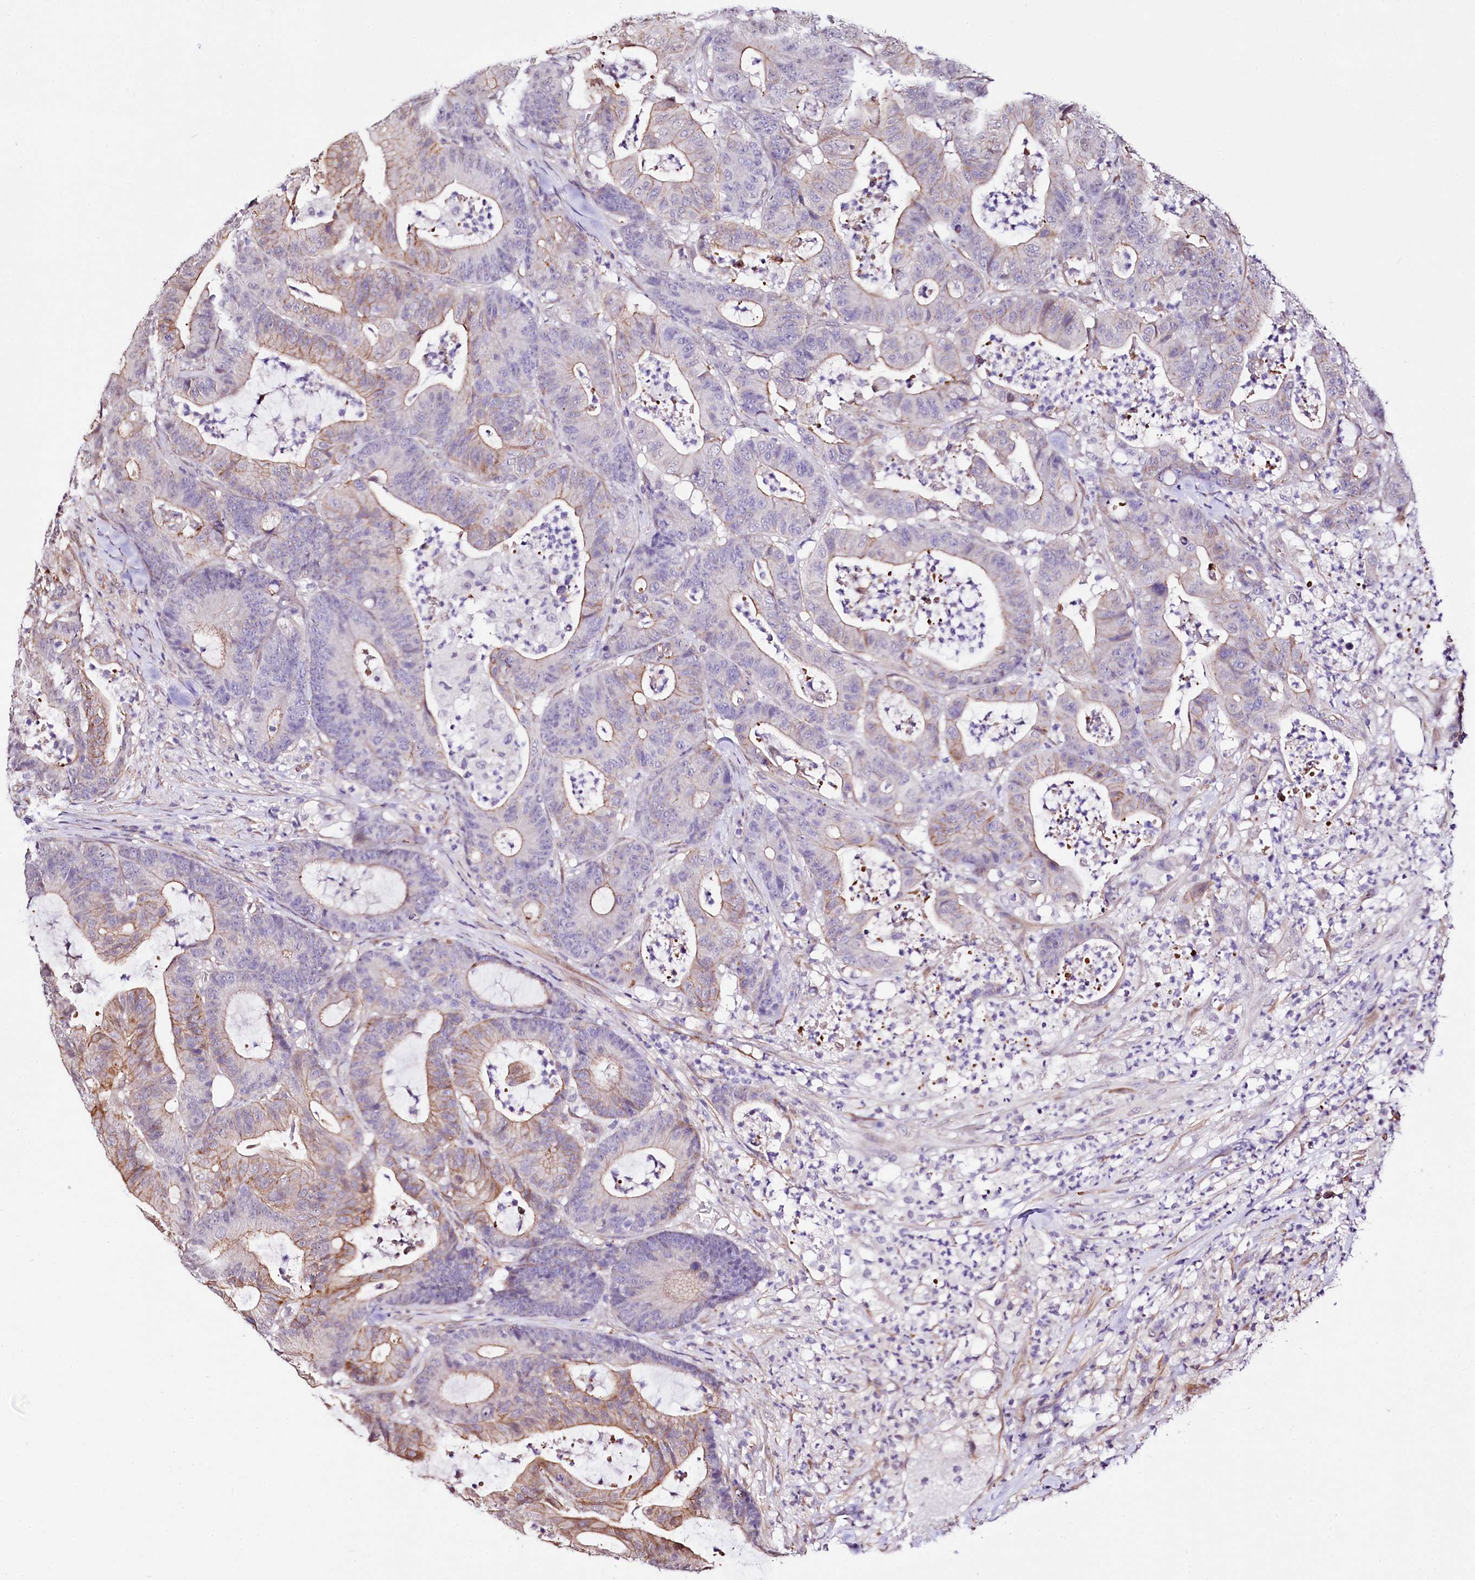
{"staining": {"intensity": "moderate", "quantity": "<25%", "location": "cytoplasmic/membranous"}, "tissue": "colorectal cancer", "cell_type": "Tumor cells", "image_type": "cancer", "snomed": [{"axis": "morphology", "description": "Adenocarcinoma, NOS"}, {"axis": "topography", "description": "Colon"}], "caption": "IHC micrograph of neoplastic tissue: colorectal cancer (adenocarcinoma) stained using immunohistochemistry (IHC) demonstrates low levels of moderate protein expression localized specifically in the cytoplasmic/membranous of tumor cells, appearing as a cytoplasmic/membranous brown color.", "gene": "ST7", "patient": {"sex": "female", "age": 84}}